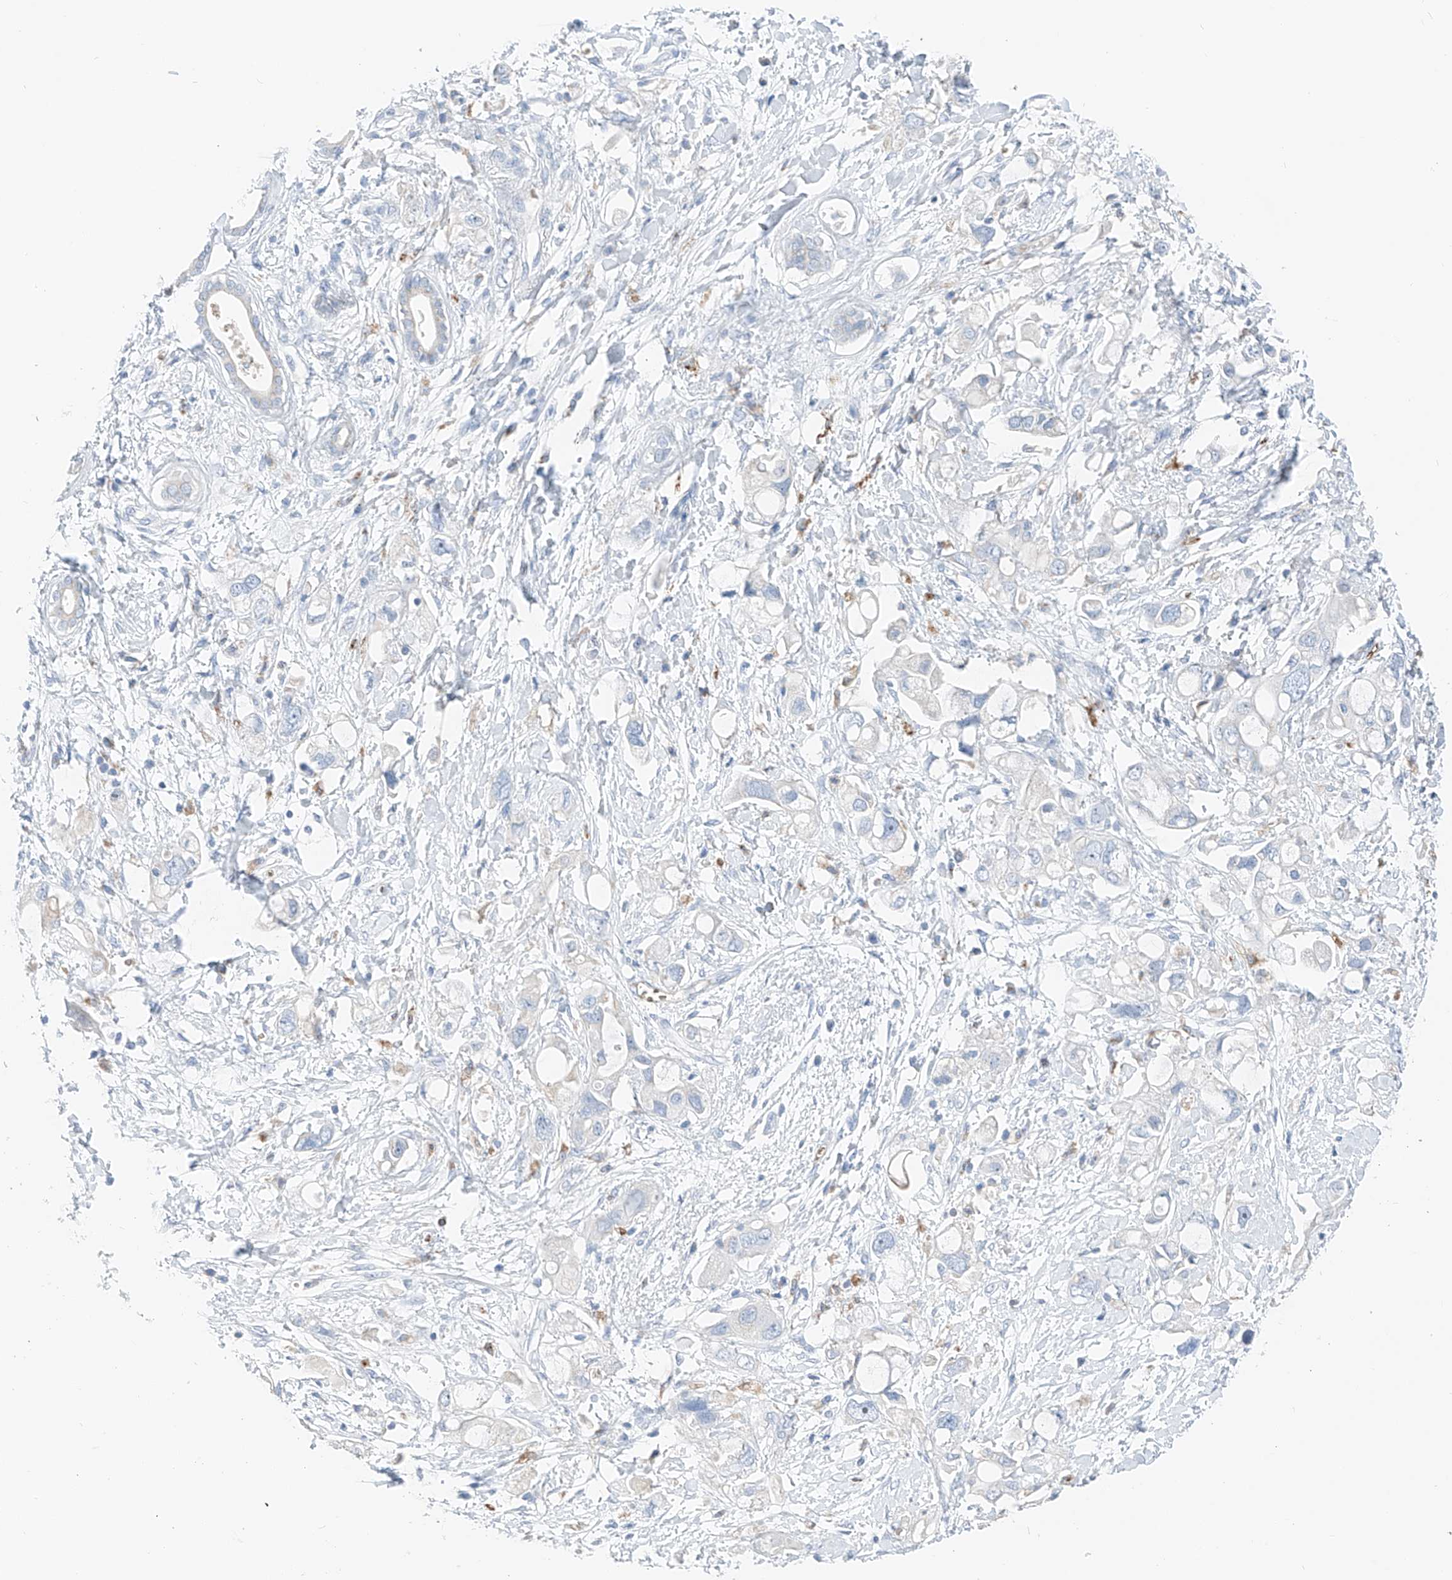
{"staining": {"intensity": "negative", "quantity": "none", "location": "none"}, "tissue": "pancreatic cancer", "cell_type": "Tumor cells", "image_type": "cancer", "snomed": [{"axis": "morphology", "description": "Adenocarcinoma, NOS"}, {"axis": "topography", "description": "Pancreas"}], "caption": "There is no significant staining in tumor cells of pancreatic cancer.", "gene": "PRSS23", "patient": {"sex": "female", "age": 56}}